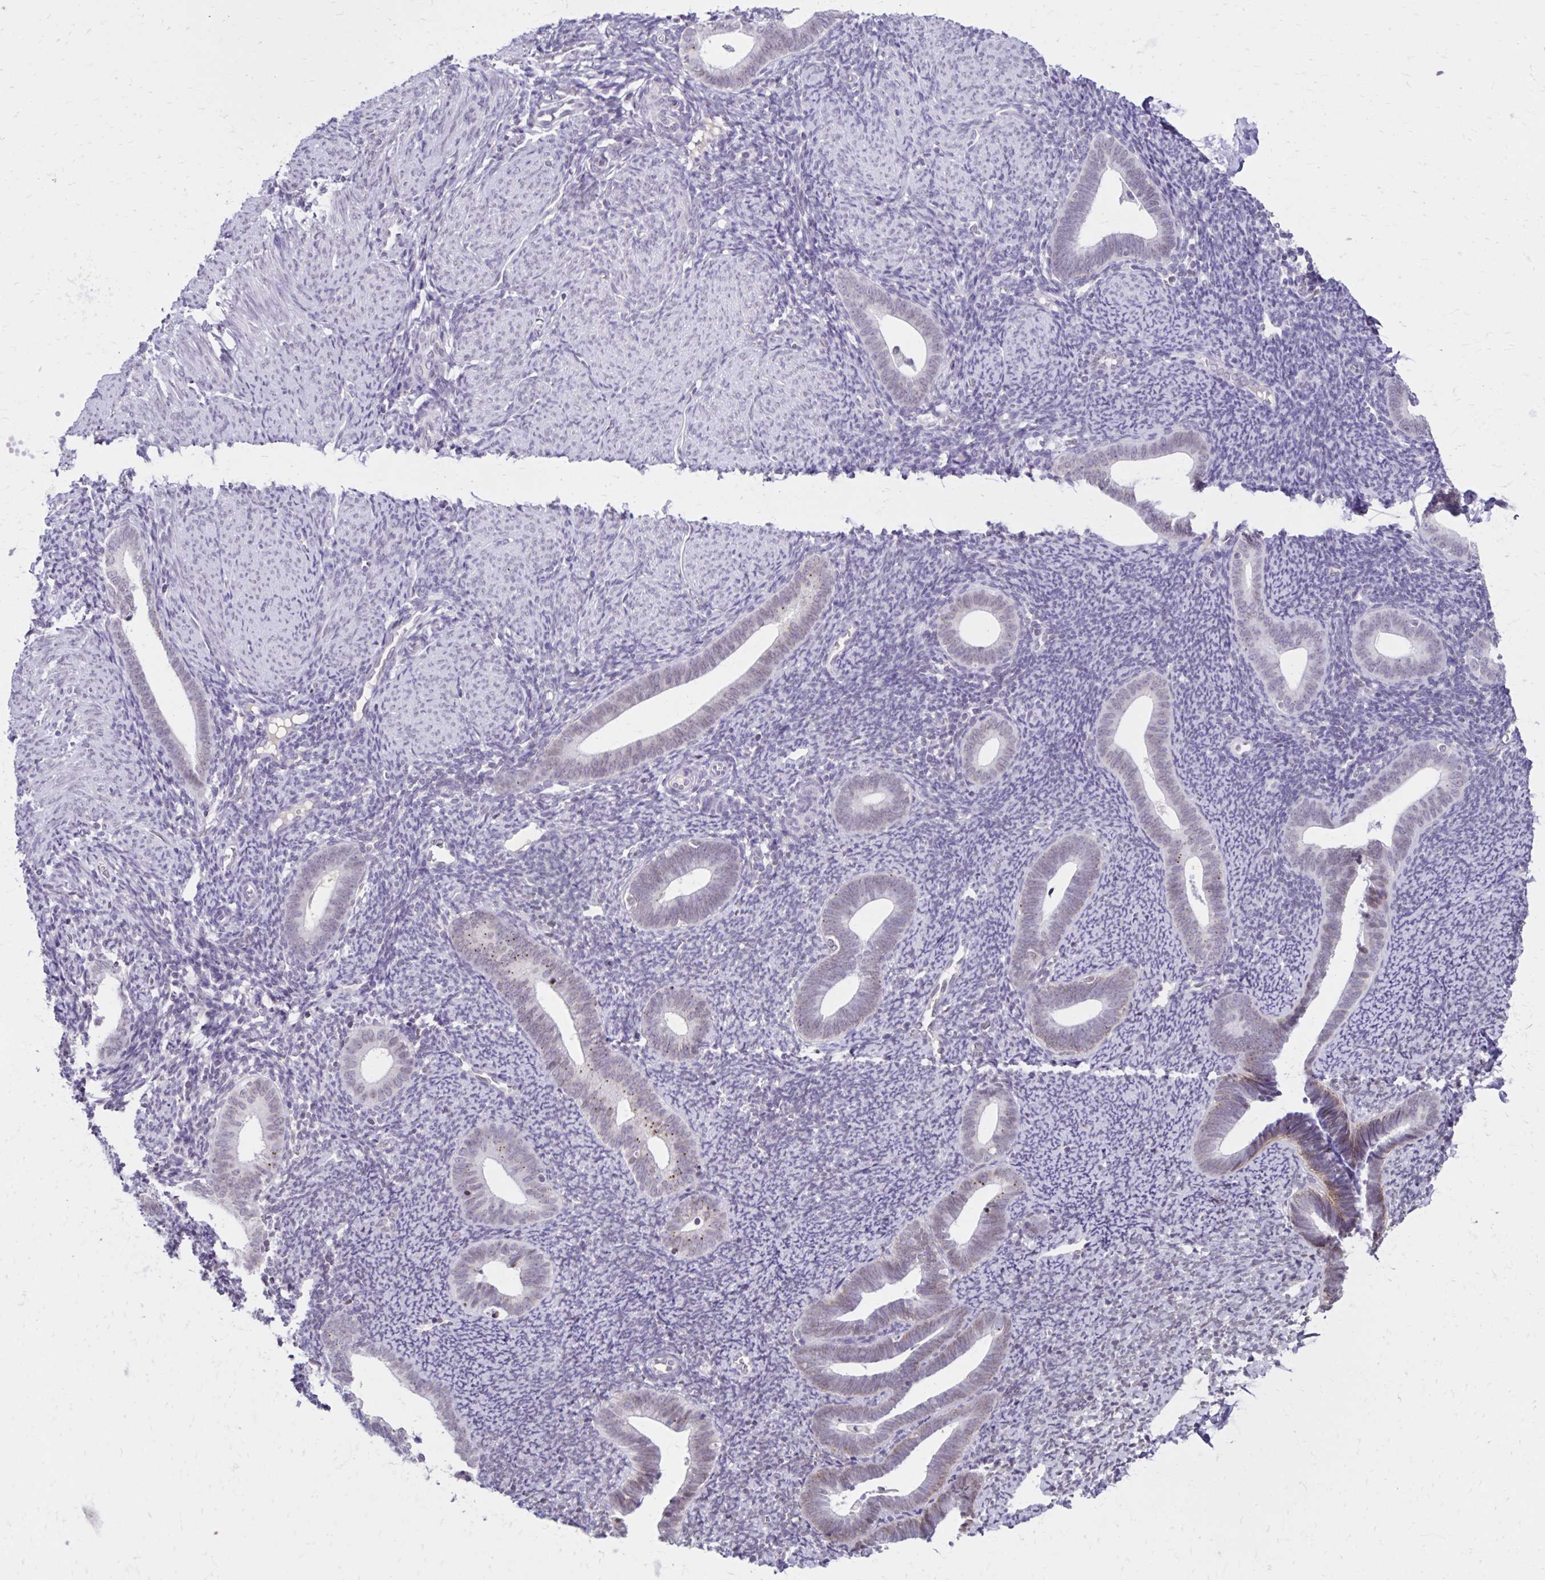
{"staining": {"intensity": "weak", "quantity": "25%-75%", "location": "cytoplasmic/membranous"}, "tissue": "endometrium", "cell_type": "Glandular cells", "image_type": "normal", "snomed": [{"axis": "morphology", "description": "Normal tissue, NOS"}, {"axis": "topography", "description": "Endometrium"}], "caption": "Protein staining exhibits weak cytoplasmic/membranous positivity in about 25%-75% of glandular cells in unremarkable endometrium. (IHC, brightfield microscopy, high magnification).", "gene": "FAM166C", "patient": {"sex": "female", "age": 39}}